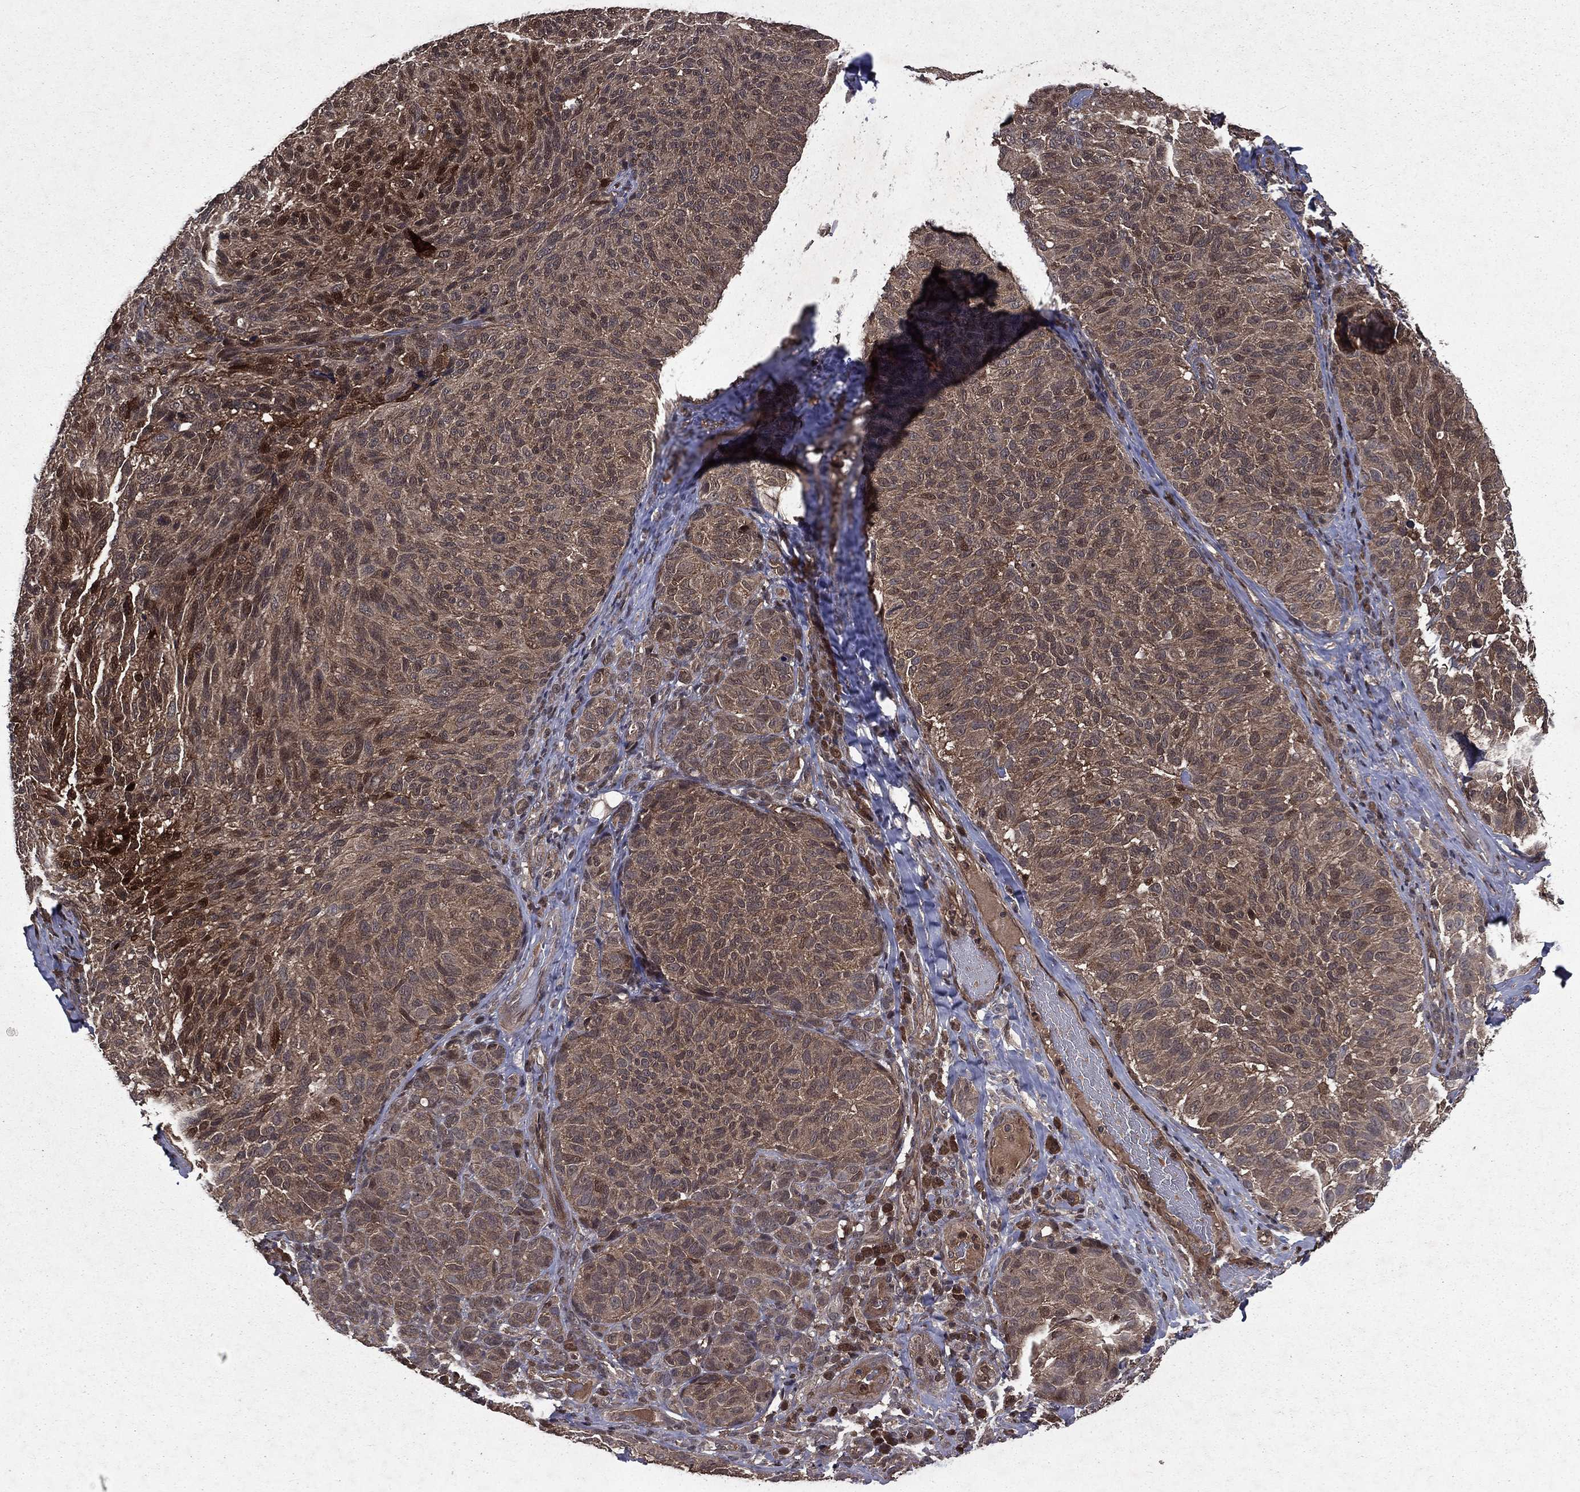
{"staining": {"intensity": "strong", "quantity": "<25%", "location": "cytoplasmic/membranous"}, "tissue": "melanoma", "cell_type": "Tumor cells", "image_type": "cancer", "snomed": [{"axis": "morphology", "description": "Malignant melanoma, NOS"}, {"axis": "topography", "description": "Skin"}], "caption": "Melanoma stained with a brown dye shows strong cytoplasmic/membranous positive positivity in about <25% of tumor cells.", "gene": "FGD1", "patient": {"sex": "female", "age": 73}}